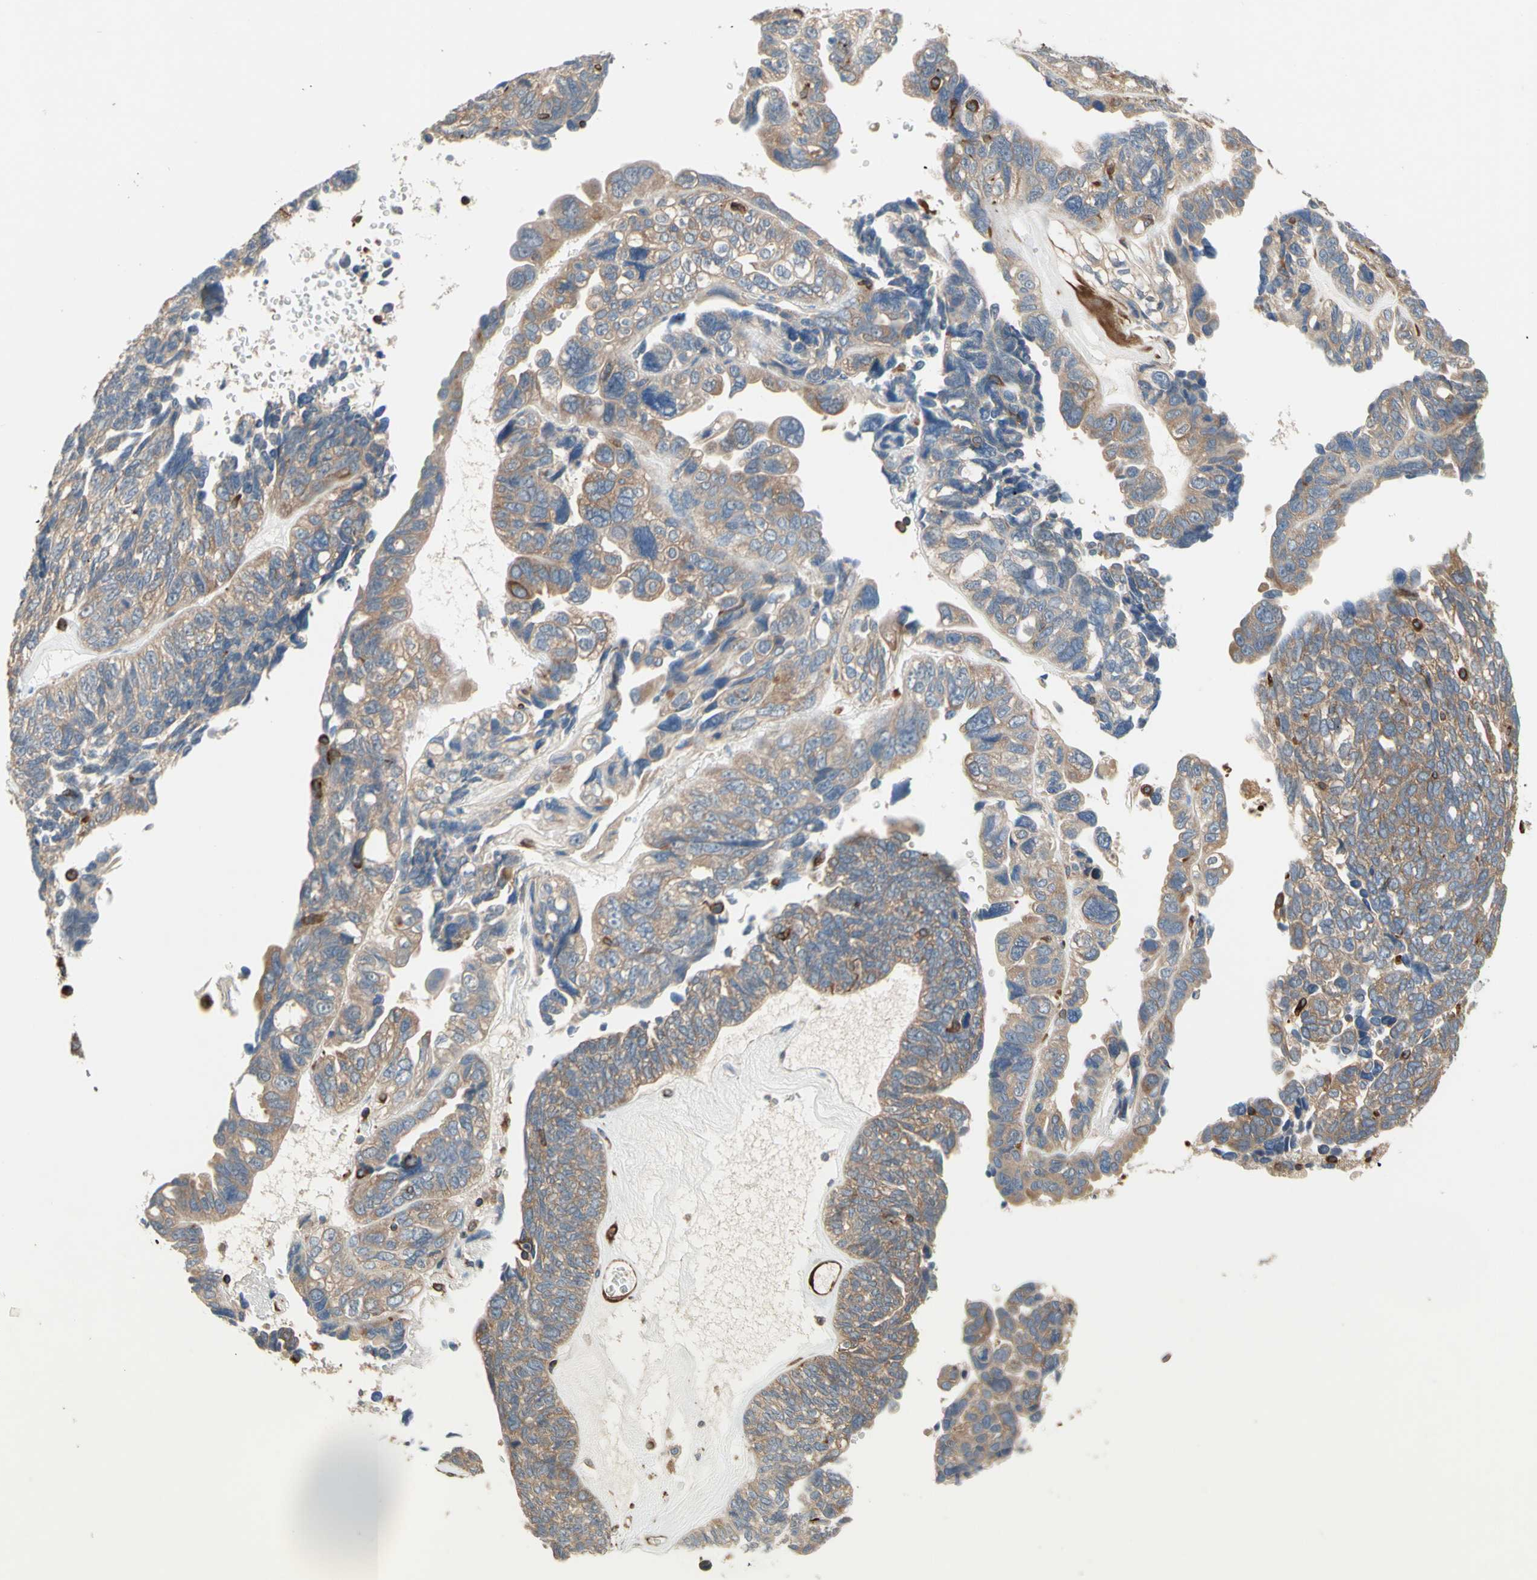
{"staining": {"intensity": "weak", "quantity": "25%-75%", "location": "cytoplasmic/membranous"}, "tissue": "ovarian cancer", "cell_type": "Tumor cells", "image_type": "cancer", "snomed": [{"axis": "morphology", "description": "Cystadenocarcinoma, serous, NOS"}, {"axis": "topography", "description": "Ovary"}], "caption": "Immunohistochemical staining of ovarian cancer (serous cystadenocarcinoma) exhibits low levels of weak cytoplasmic/membranous protein positivity in approximately 25%-75% of tumor cells.", "gene": "TRAF2", "patient": {"sex": "female", "age": 79}}